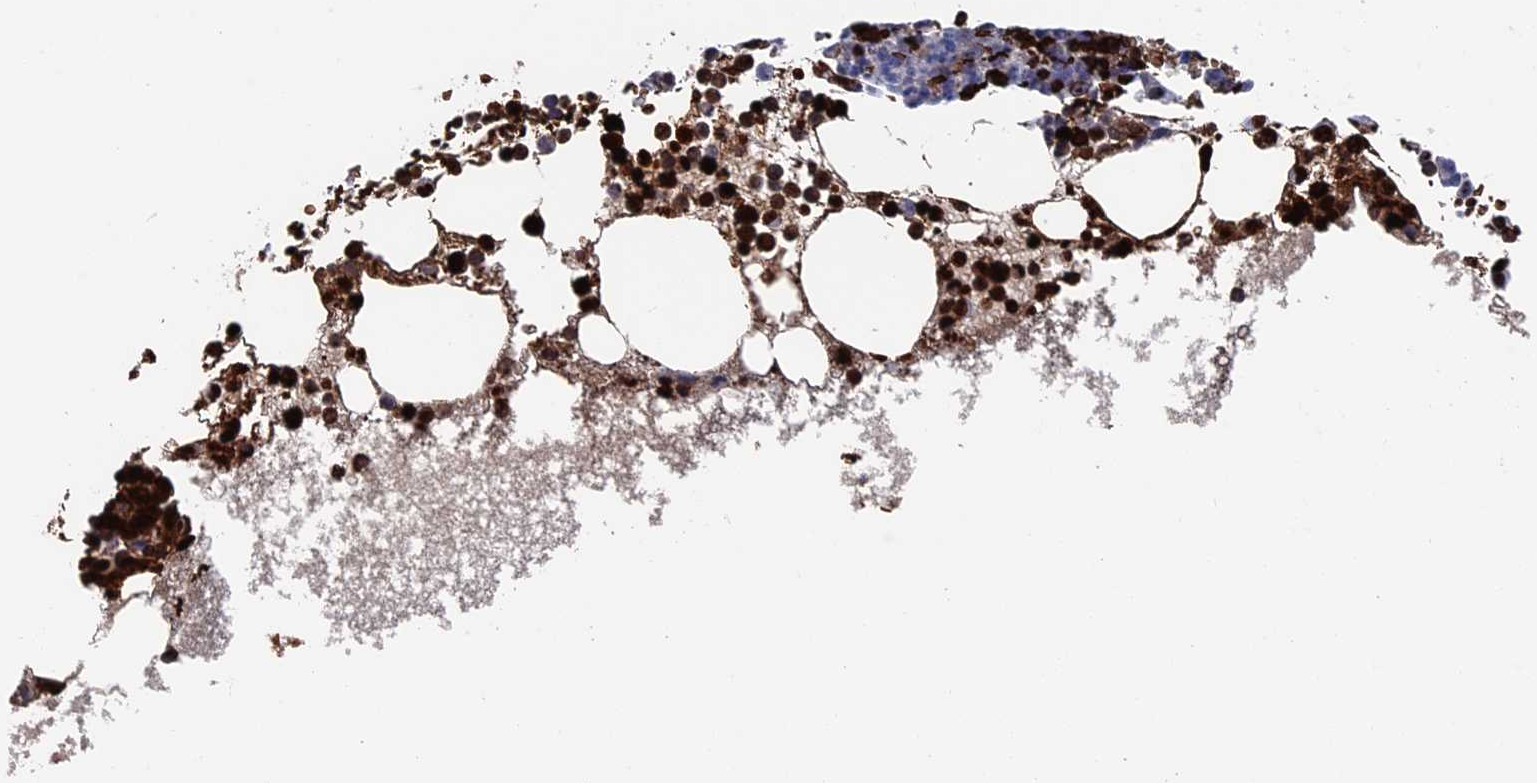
{"staining": {"intensity": "strong", "quantity": ">75%", "location": "nuclear"}, "tissue": "bone marrow", "cell_type": "Hematopoietic cells", "image_type": "normal", "snomed": [{"axis": "morphology", "description": "Normal tissue, NOS"}, {"axis": "topography", "description": "Bone marrow"}], "caption": "DAB (3,3'-diaminobenzidine) immunohistochemical staining of normal human bone marrow shows strong nuclear protein positivity in approximately >75% of hematopoietic cells. The staining was performed using DAB to visualize the protein expression in brown, while the nuclei were stained in blue with hematoxylin (Magnification: 20x).", "gene": "EXOSC9", "patient": {"sex": "female", "age": 78}}